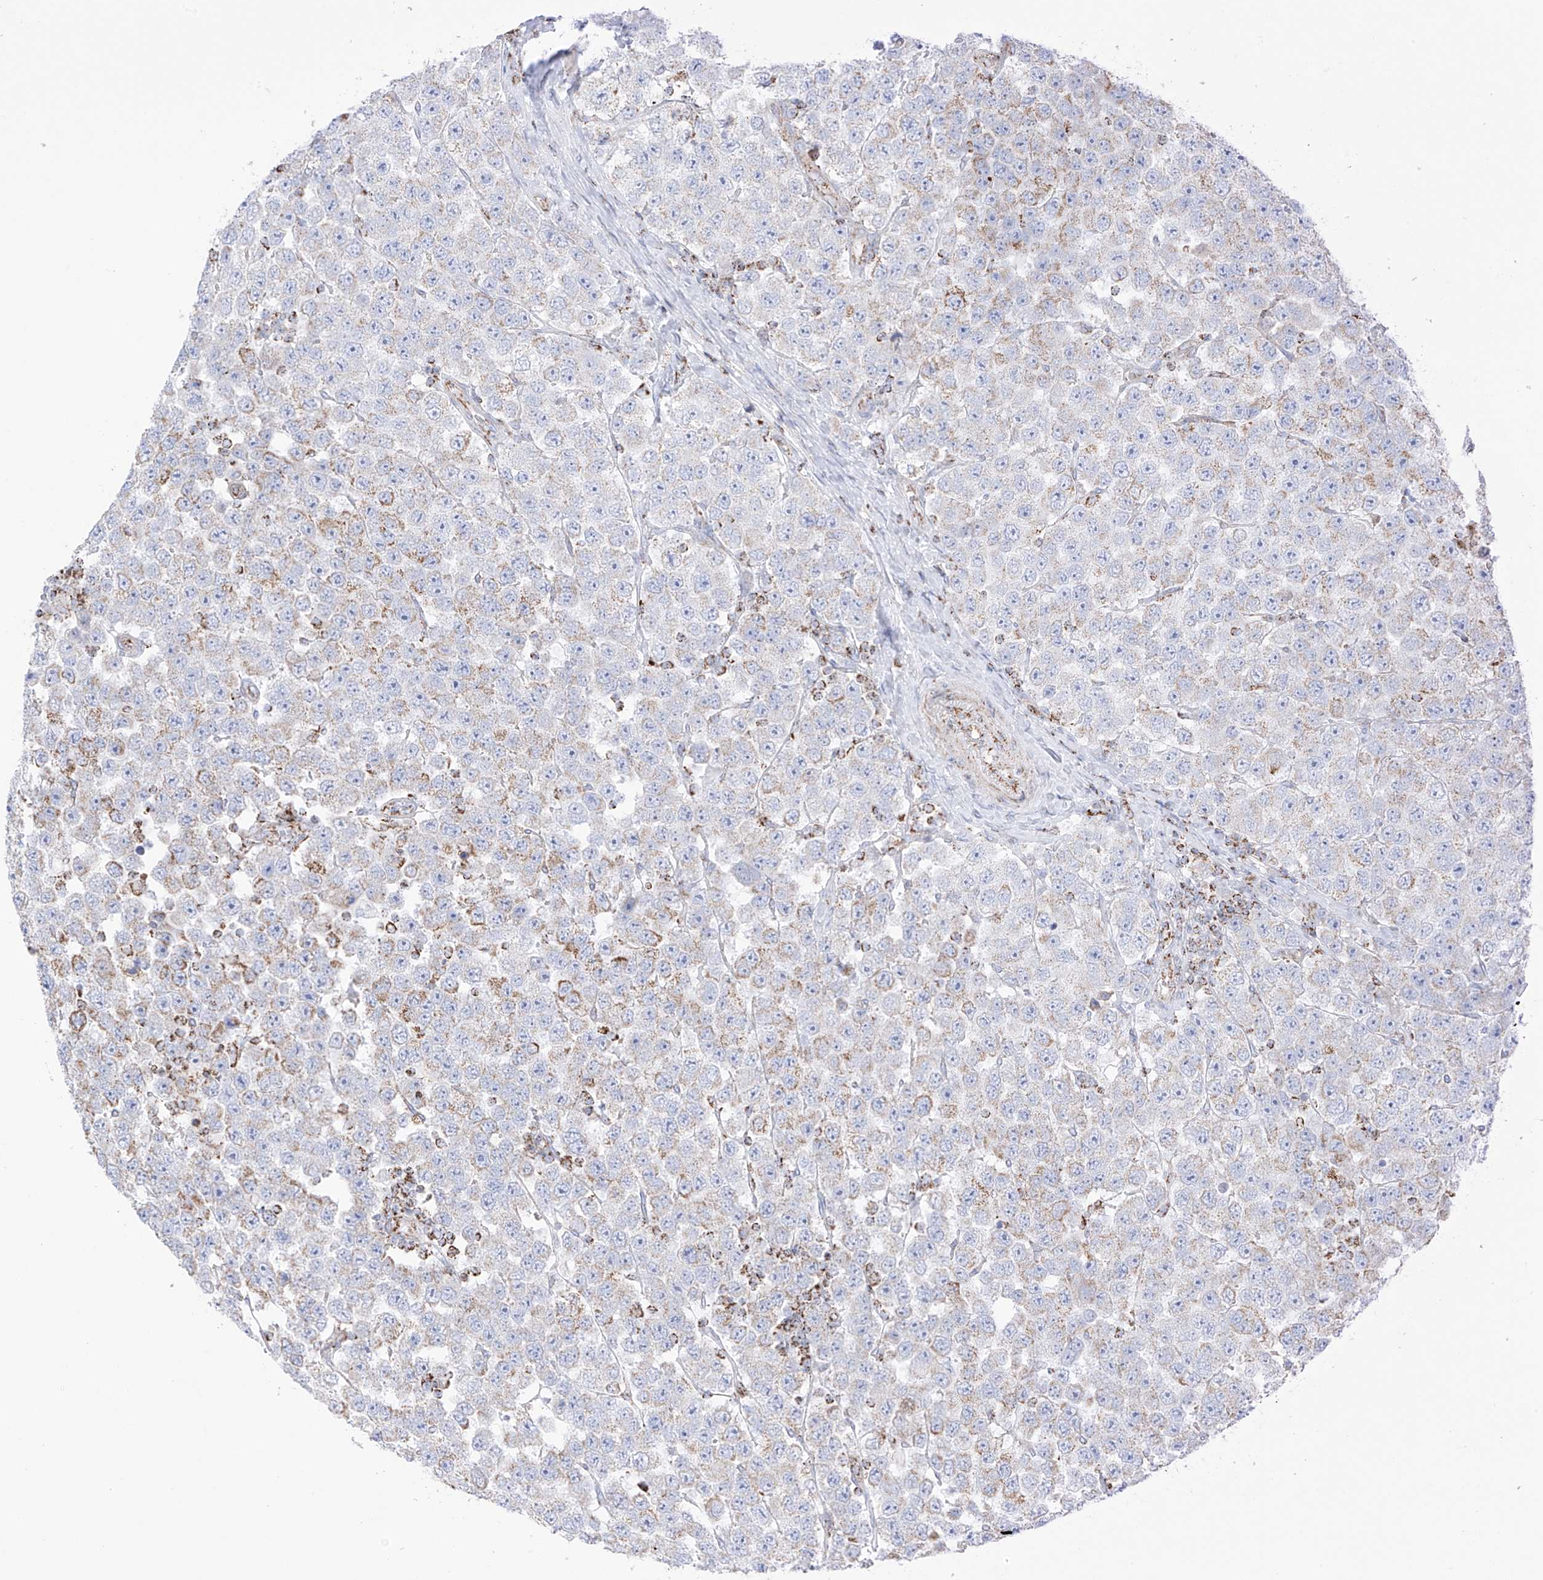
{"staining": {"intensity": "moderate", "quantity": "<25%", "location": "cytoplasmic/membranous"}, "tissue": "testis cancer", "cell_type": "Tumor cells", "image_type": "cancer", "snomed": [{"axis": "morphology", "description": "Seminoma, NOS"}, {"axis": "topography", "description": "Testis"}], "caption": "Approximately <25% of tumor cells in testis seminoma reveal moderate cytoplasmic/membranous protein positivity as visualized by brown immunohistochemical staining.", "gene": "XKR3", "patient": {"sex": "male", "age": 28}}